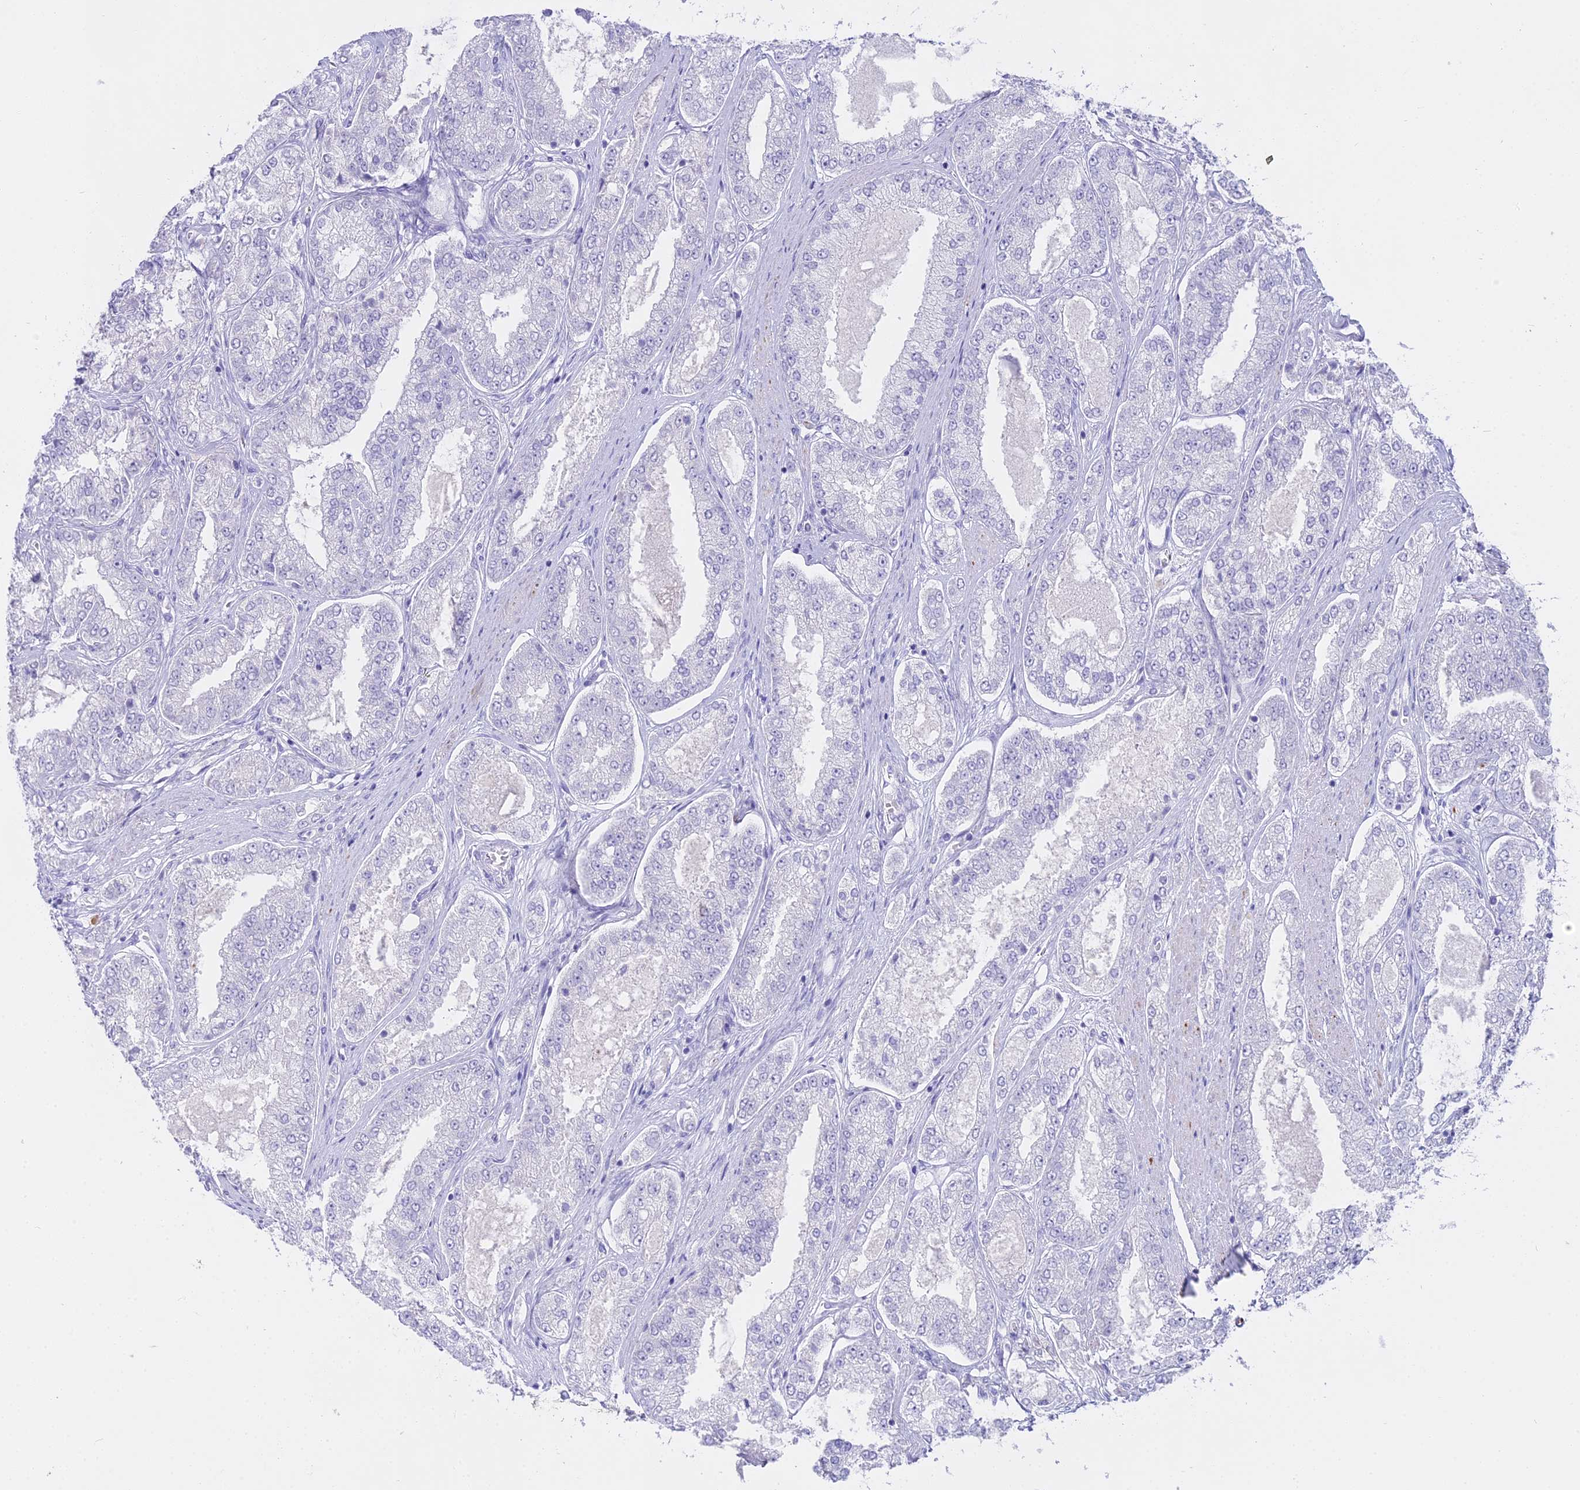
{"staining": {"intensity": "negative", "quantity": "none", "location": "none"}, "tissue": "prostate cancer", "cell_type": "Tumor cells", "image_type": "cancer", "snomed": [{"axis": "morphology", "description": "Adenocarcinoma, High grade"}, {"axis": "topography", "description": "Prostate"}], "caption": "Tumor cells are negative for protein expression in human prostate cancer (high-grade adenocarcinoma). (Brightfield microscopy of DAB (3,3'-diaminobenzidine) immunohistochemistry (IHC) at high magnification).", "gene": "ALPP", "patient": {"sex": "male", "age": 71}}